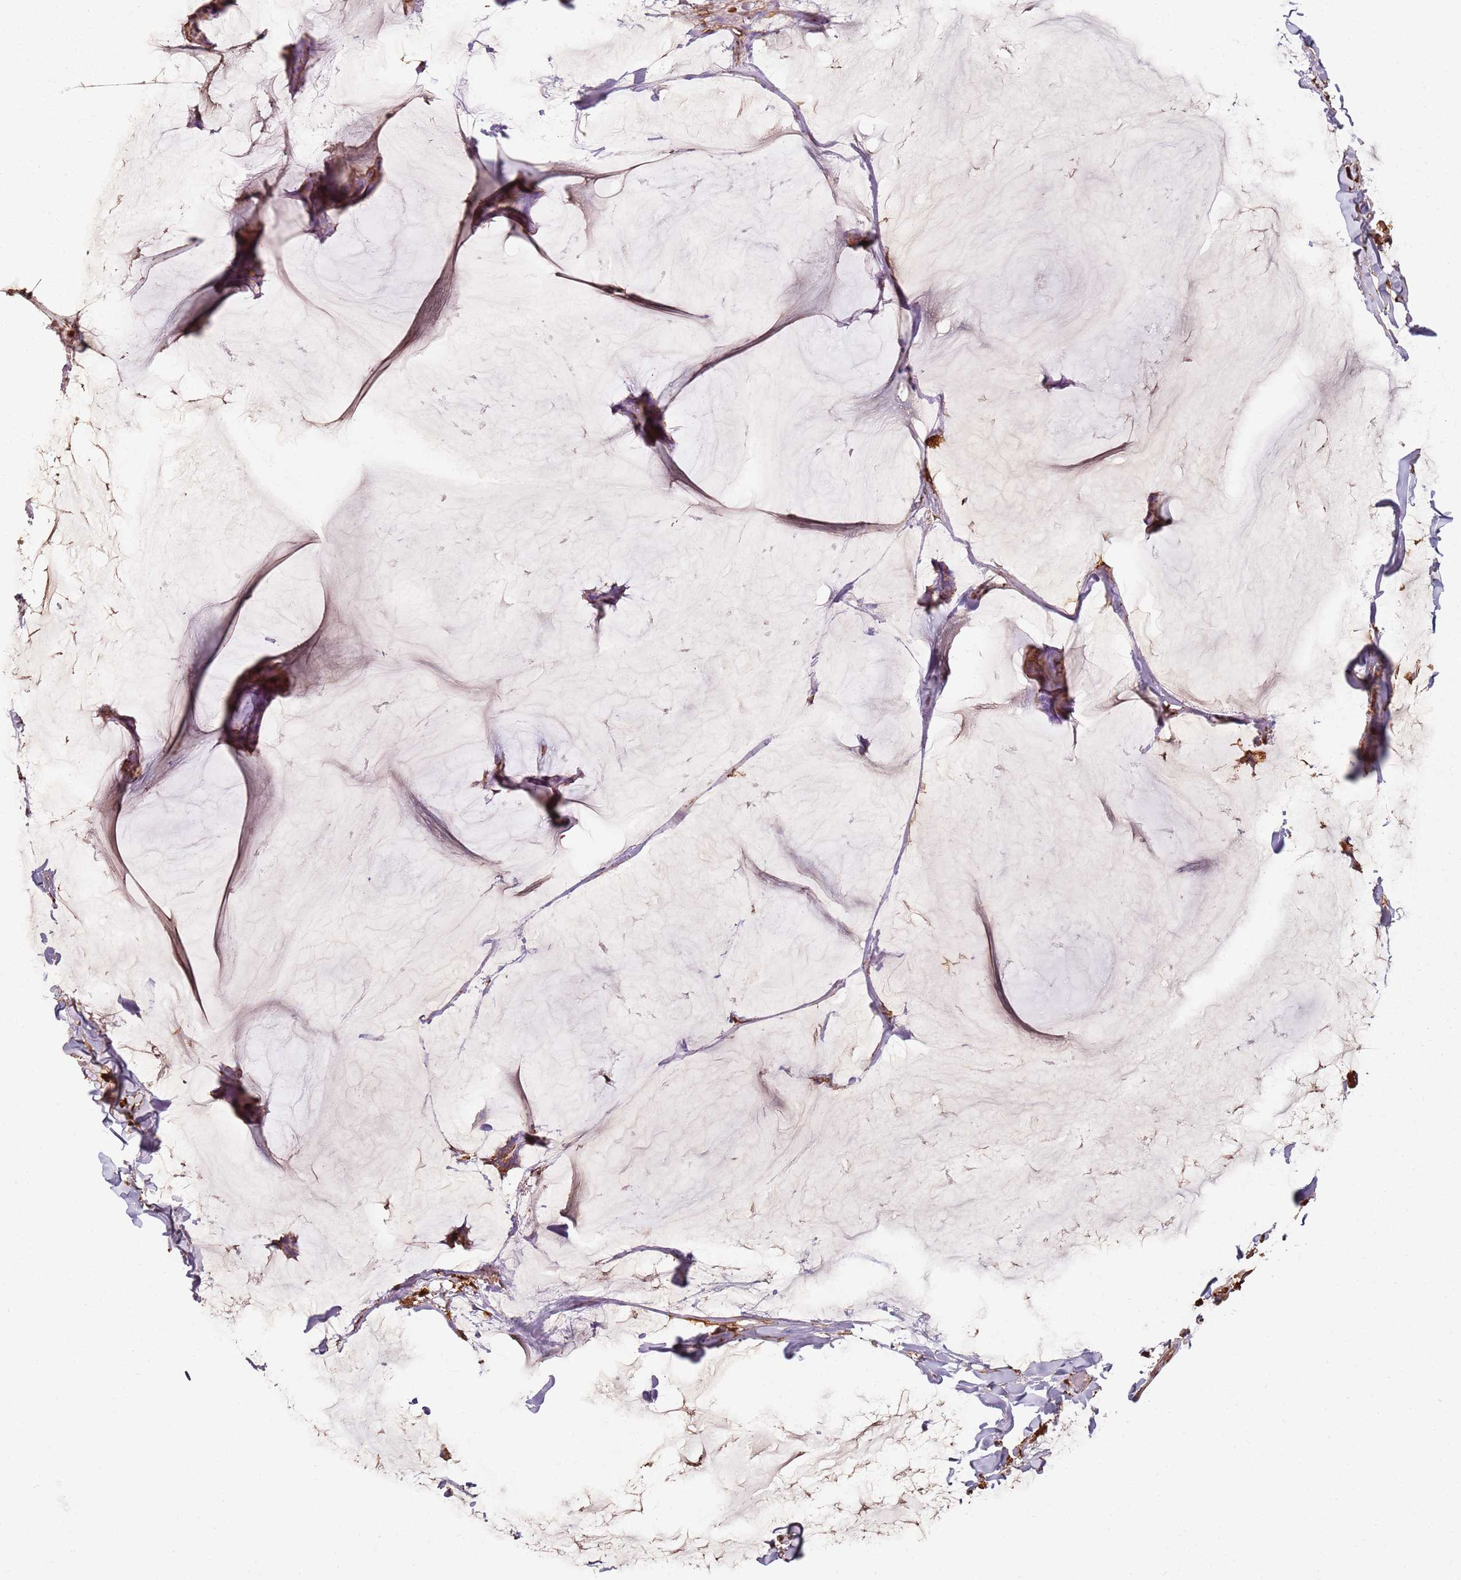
{"staining": {"intensity": "moderate", "quantity": "25%-75%", "location": "cytoplasmic/membranous"}, "tissue": "breast cancer", "cell_type": "Tumor cells", "image_type": "cancer", "snomed": [{"axis": "morphology", "description": "Duct carcinoma"}, {"axis": "topography", "description": "Breast"}], "caption": "Breast cancer (intraductal carcinoma) stained with DAB (3,3'-diaminobenzidine) immunohistochemistry (IHC) exhibits medium levels of moderate cytoplasmic/membranous staining in about 25%-75% of tumor cells. (Stains: DAB in brown, nuclei in blue, Microscopy: brightfield microscopy at high magnification).", "gene": "S100A4", "patient": {"sex": "female", "age": 93}}